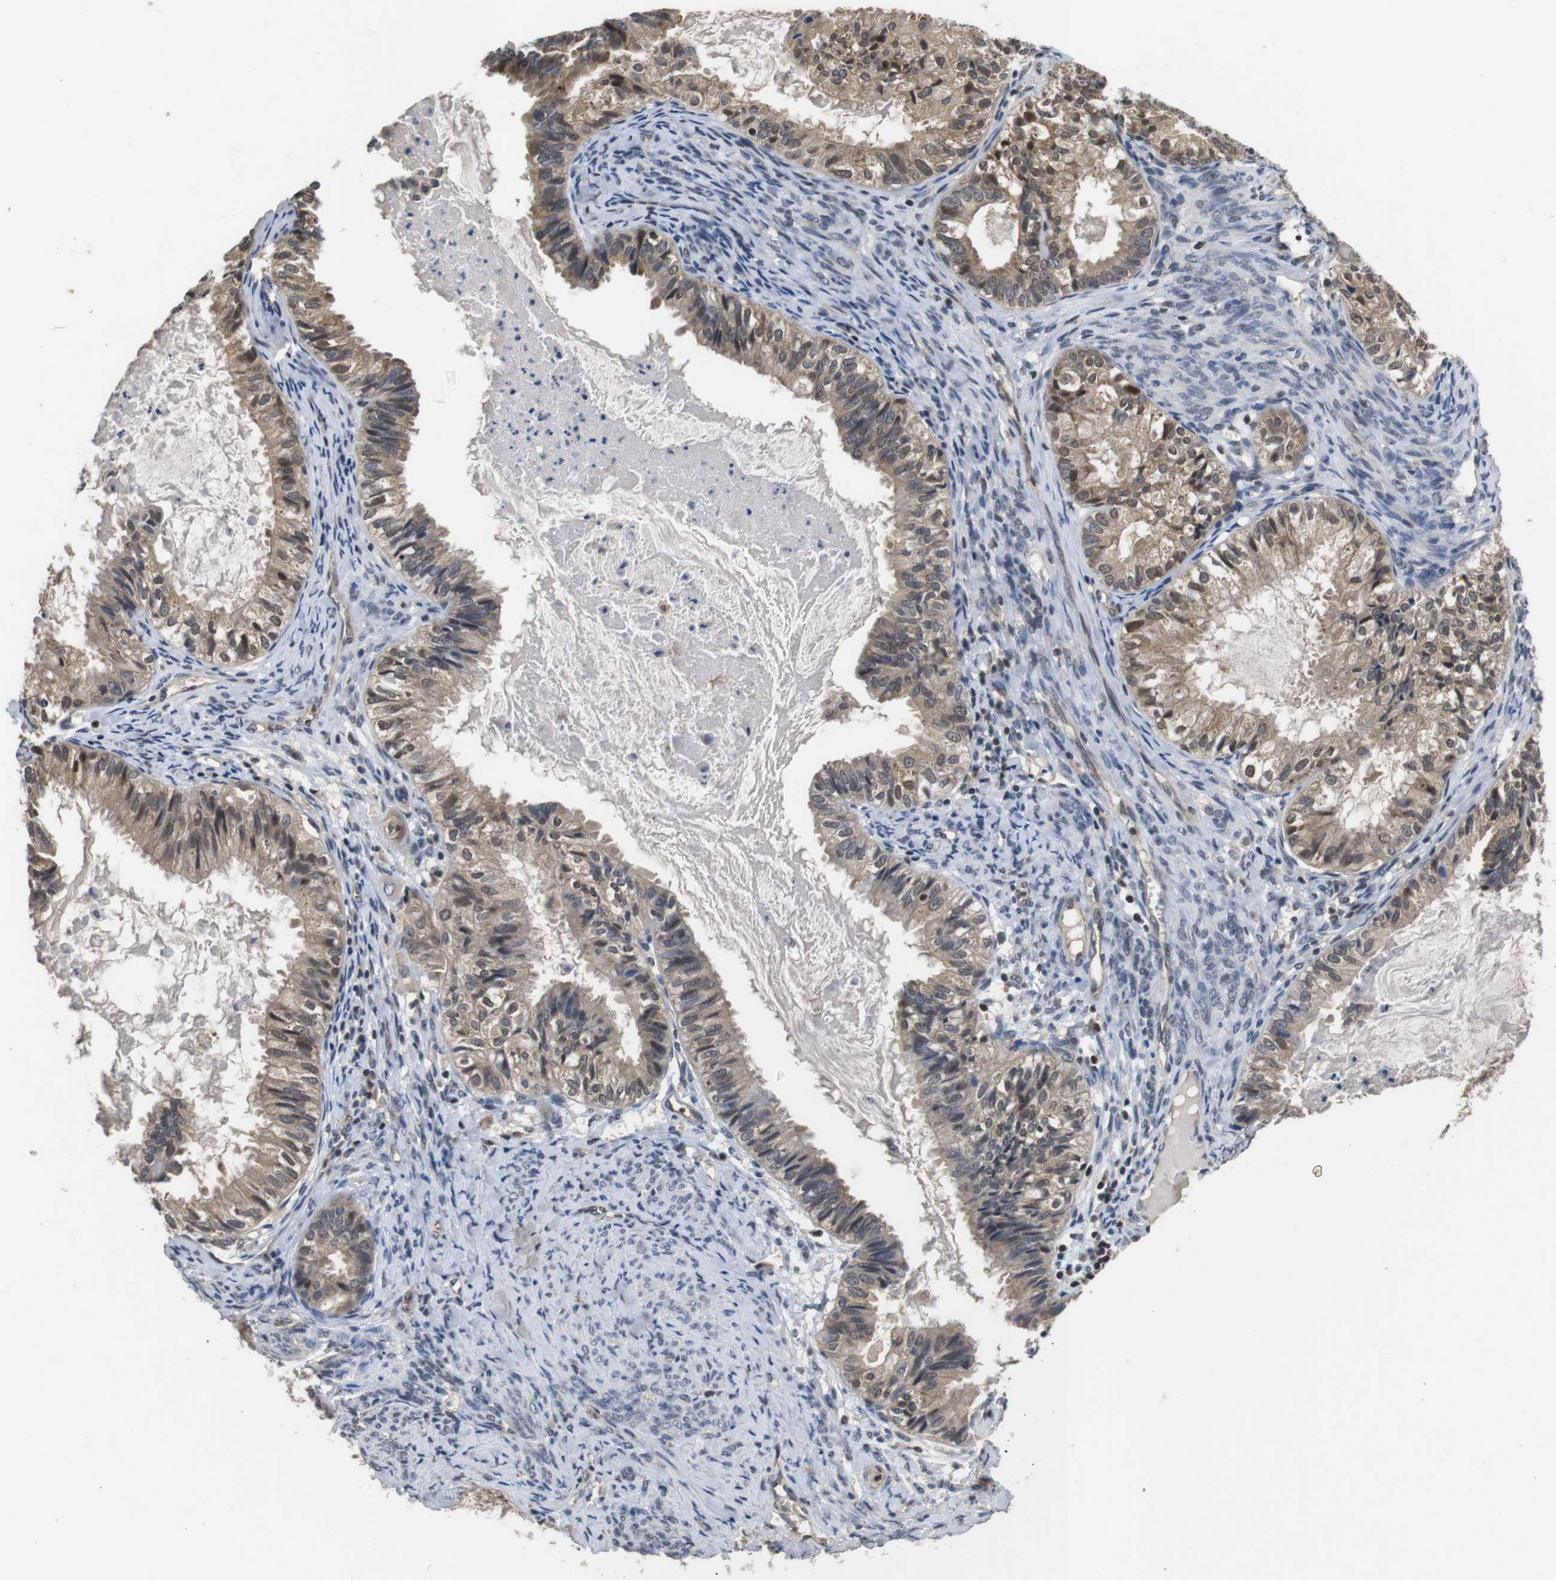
{"staining": {"intensity": "weak", "quantity": ">75%", "location": "cytoplasmic/membranous"}, "tissue": "cervical cancer", "cell_type": "Tumor cells", "image_type": "cancer", "snomed": [{"axis": "morphology", "description": "Normal tissue, NOS"}, {"axis": "morphology", "description": "Adenocarcinoma, NOS"}, {"axis": "topography", "description": "Cervix"}, {"axis": "topography", "description": "Endometrium"}], "caption": "There is low levels of weak cytoplasmic/membranous expression in tumor cells of cervical cancer (adenocarcinoma), as demonstrated by immunohistochemical staining (brown color).", "gene": "FADD", "patient": {"sex": "female", "age": 86}}